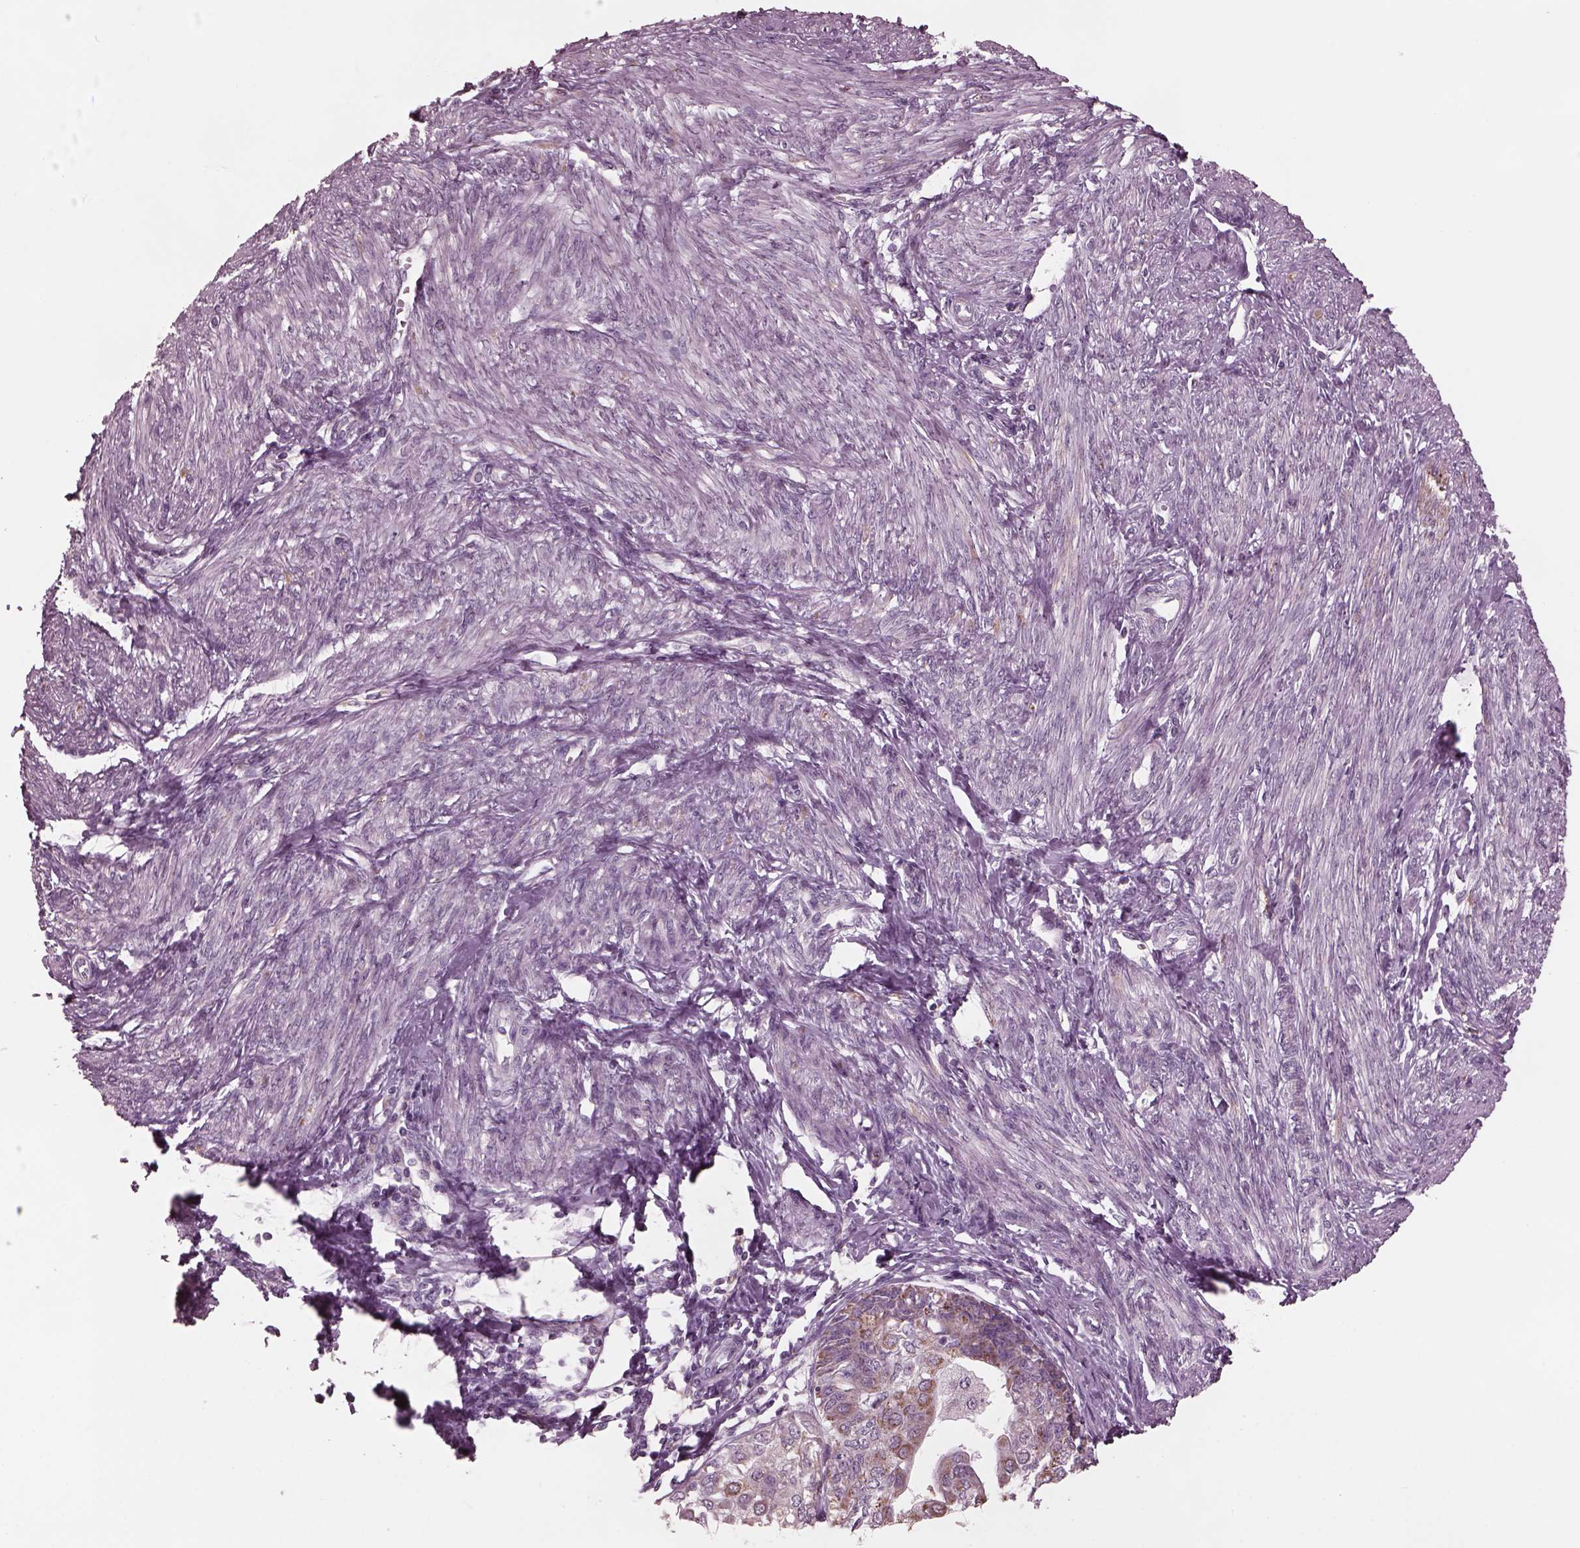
{"staining": {"intensity": "moderate", "quantity": "<25%", "location": "cytoplasmic/membranous"}, "tissue": "endometrial cancer", "cell_type": "Tumor cells", "image_type": "cancer", "snomed": [{"axis": "morphology", "description": "Adenocarcinoma, NOS"}, {"axis": "topography", "description": "Endometrium"}], "caption": "Moderate cytoplasmic/membranous protein staining is appreciated in about <25% of tumor cells in endometrial cancer.", "gene": "CELSR3", "patient": {"sex": "female", "age": 68}}